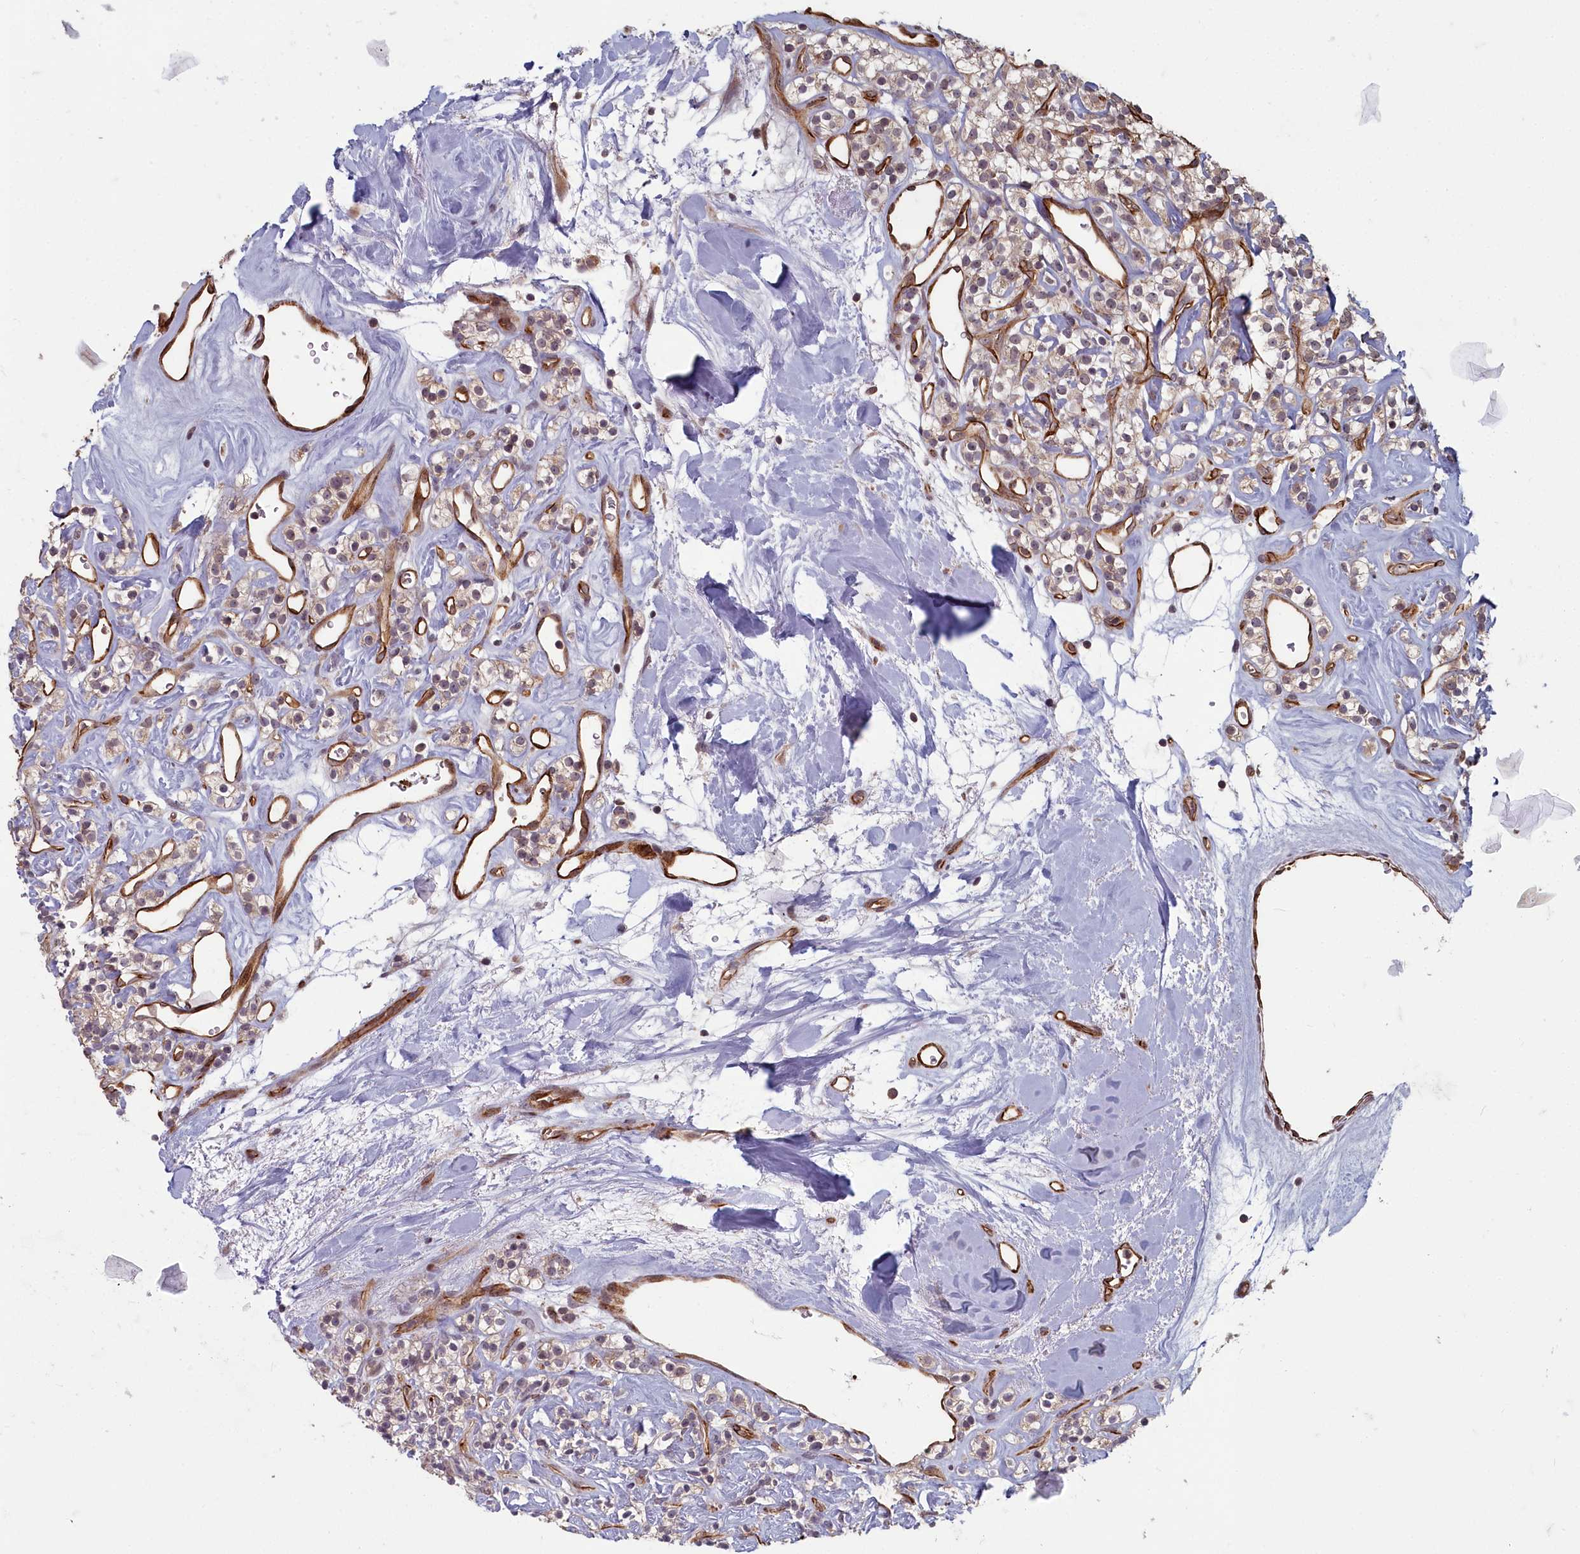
{"staining": {"intensity": "weak", "quantity": "25%-75%", "location": "cytoplasmic/membranous"}, "tissue": "renal cancer", "cell_type": "Tumor cells", "image_type": "cancer", "snomed": [{"axis": "morphology", "description": "Adenocarcinoma, NOS"}, {"axis": "topography", "description": "Kidney"}], "caption": "Adenocarcinoma (renal) was stained to show a protein in brown. There is low levels of weak cytoplasmic/membranous expression in about 25%-75% of tumor cells.", "gene": "TSPYL4", "patient": {"sex": "male", "age": 77}}